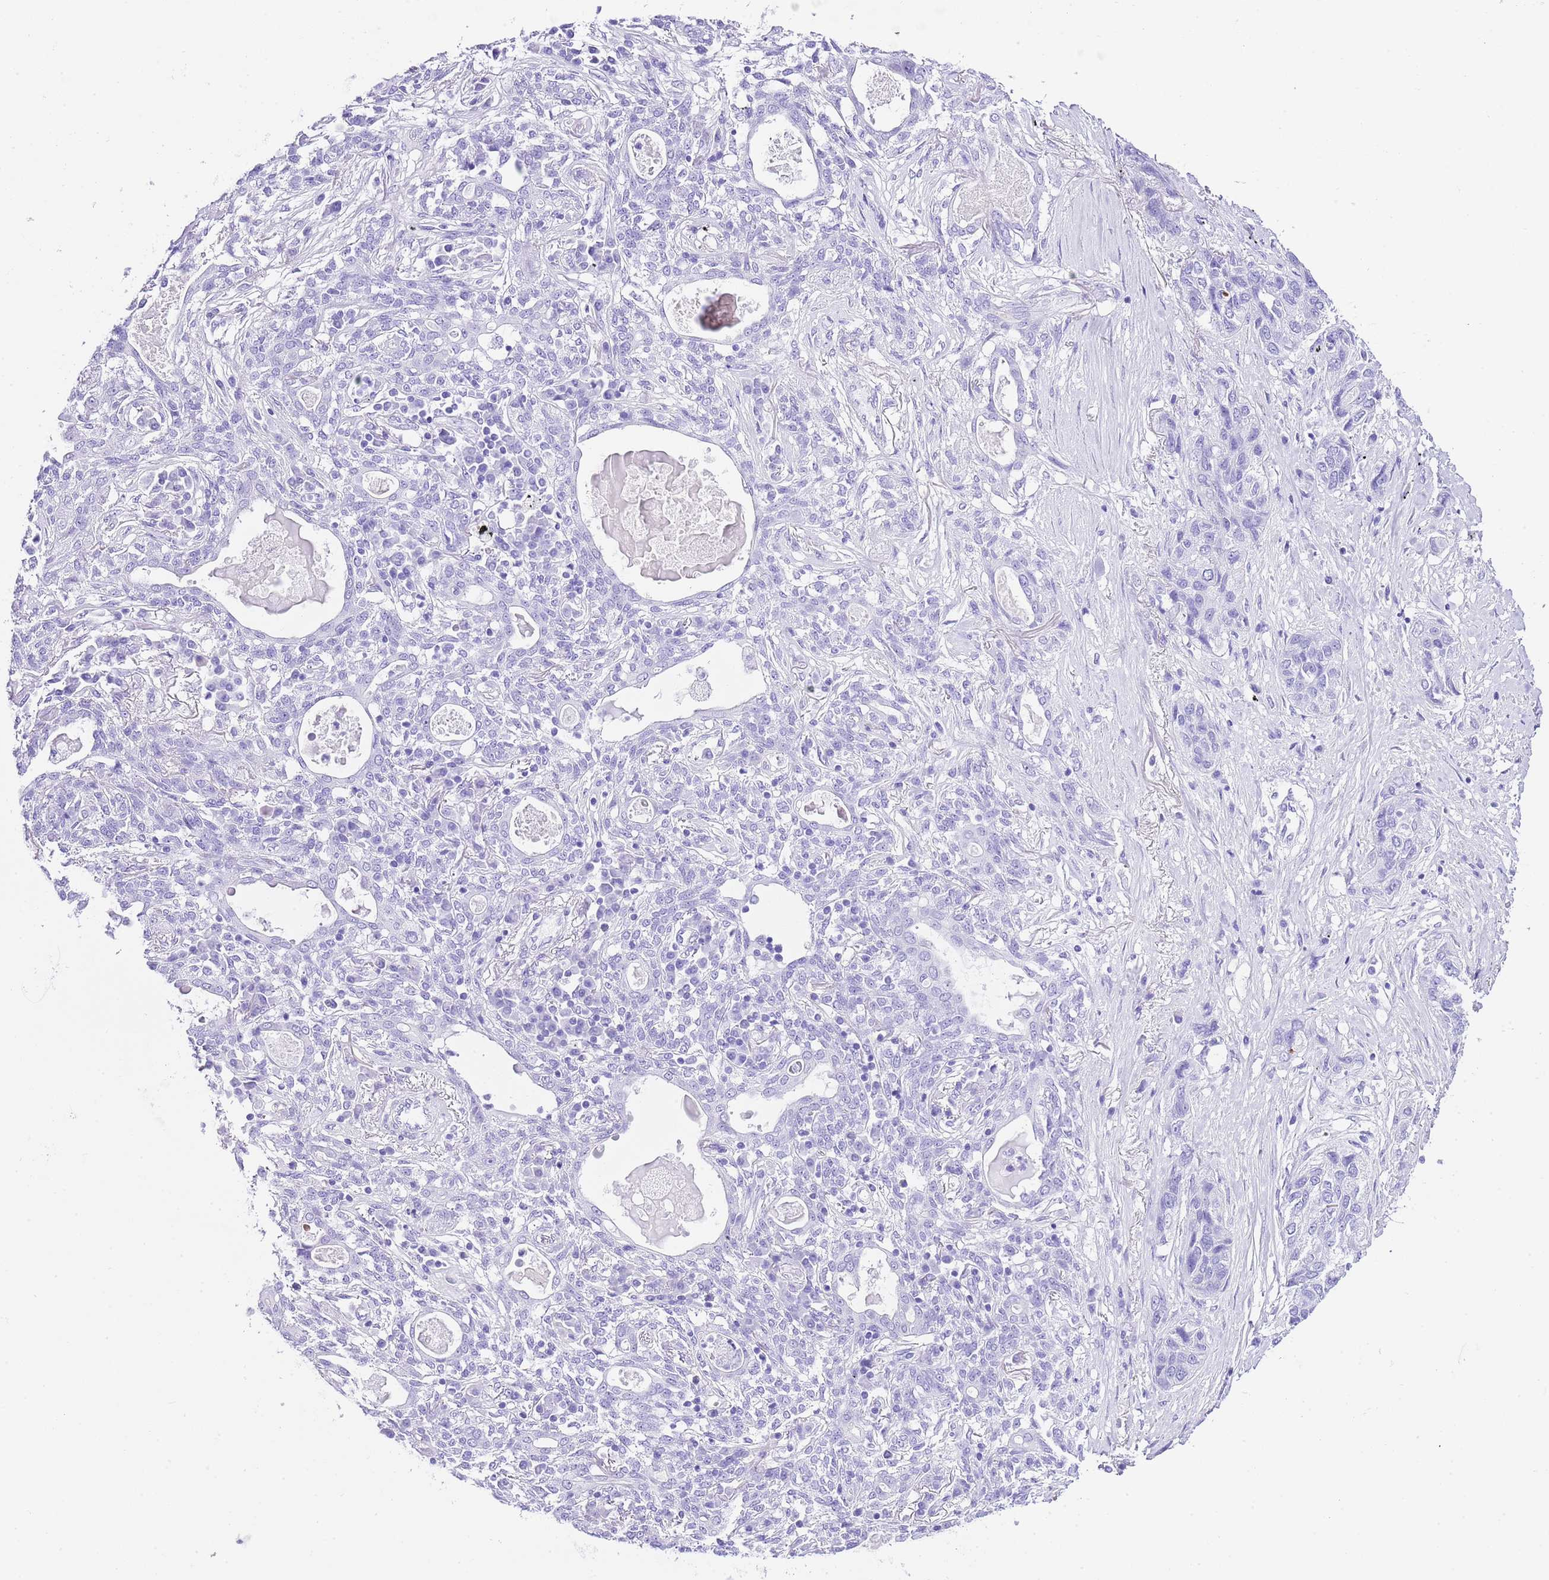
{"staining": {"intensity": "negative", "quantity": "none", "location": "none"}, "tissue": "lung cancer", "cell_type": "Tumor cells", "image_type": "cancer", "snomed": [{"axis": "morphology", "description": "Squamous cell carcinoma, NOS"}, {"axis": "topography", "description": "Lung"}], "caption": "This histopathology image is of lung squamous cell carcinoma stained with immunohistochemistry to label a protein in brown with the nuclei are counter-stained blue. There is no staining in tumor cells.", "gene": "KCNC1", "patient": {"sex": "female", "age": 70}}